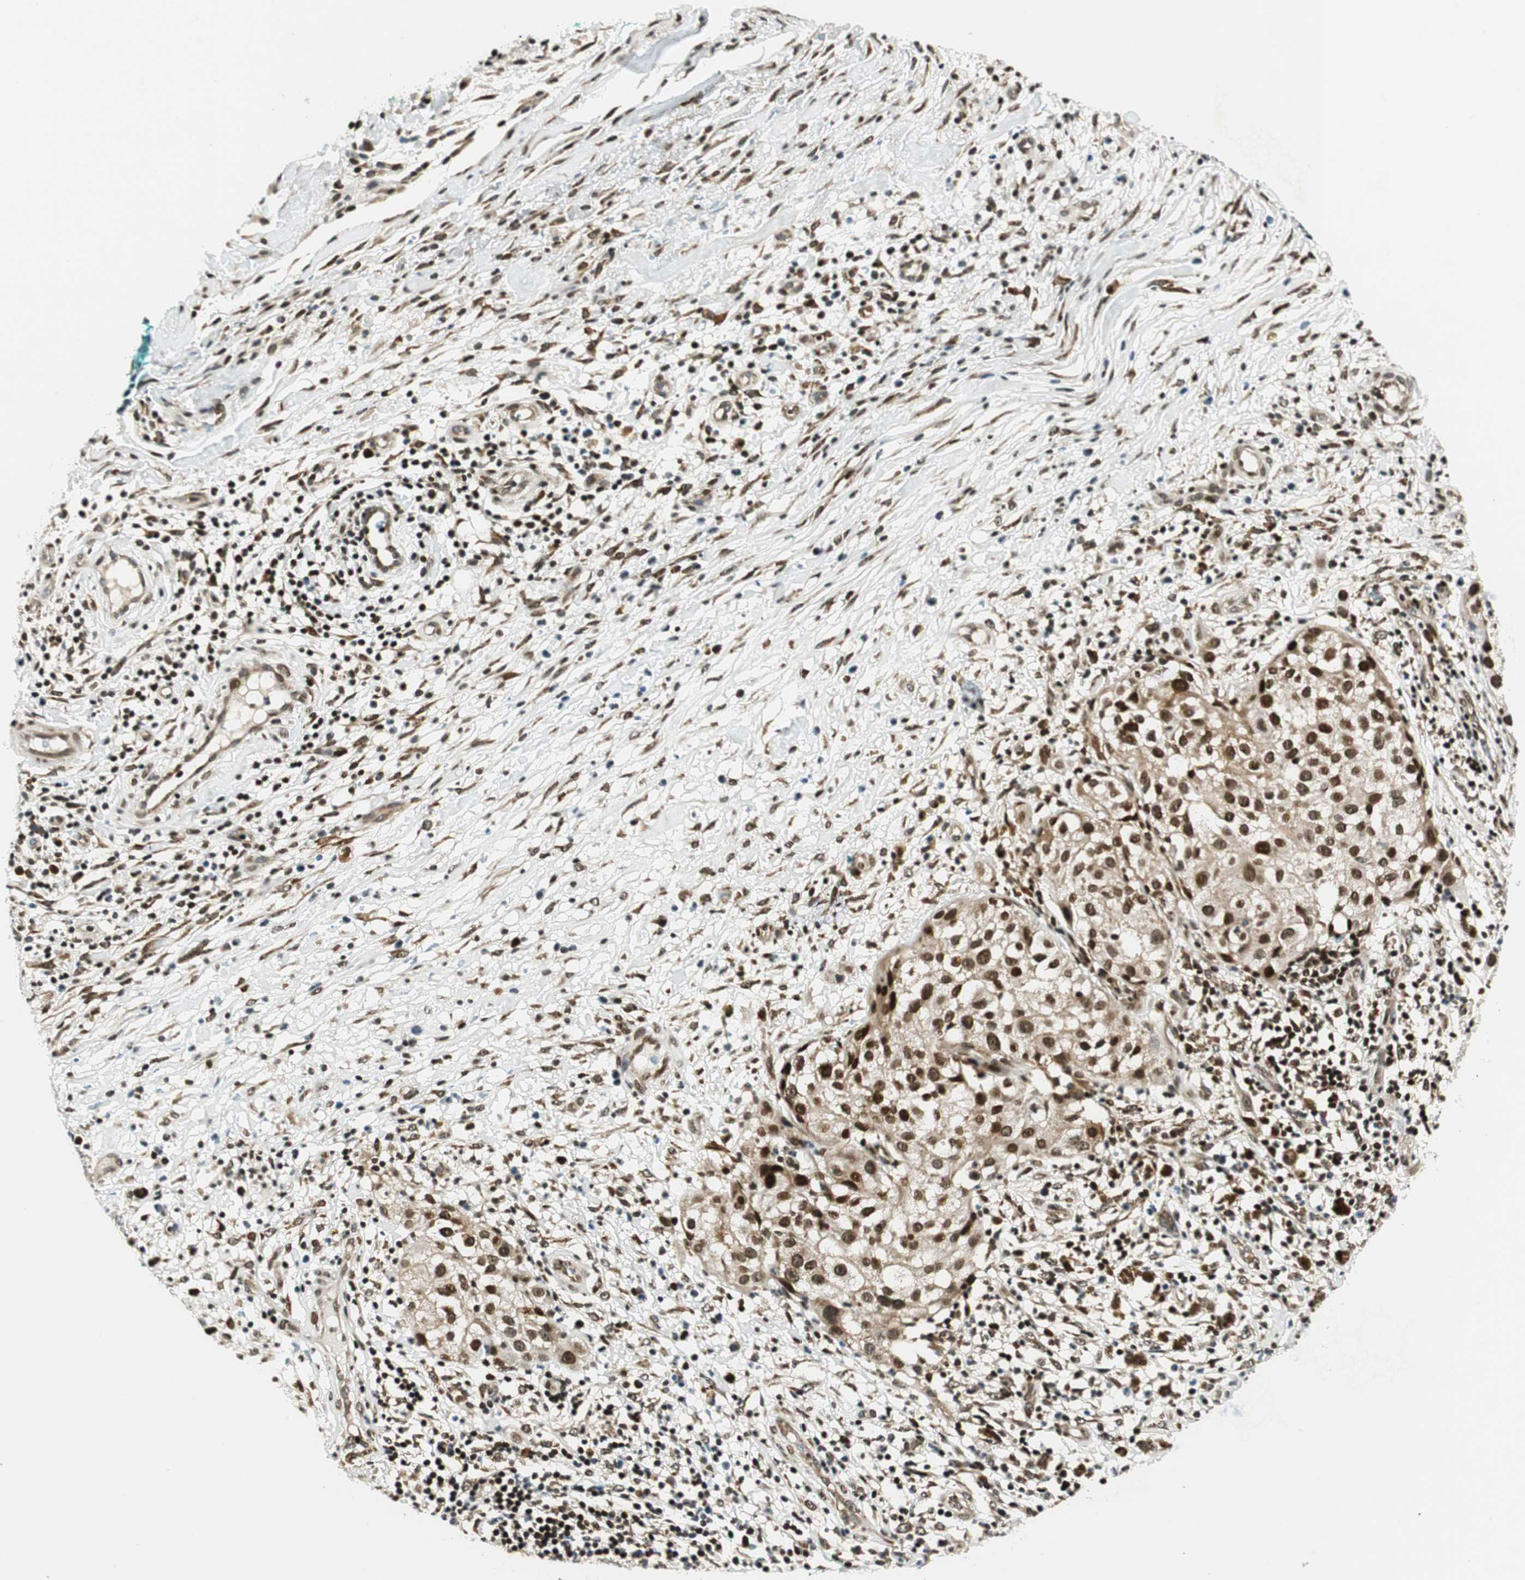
{"staining": {"intensity": "moderate", "quantity": ">75%", "location": "nuclear"}, "tissue": "melanoma", "cell_type": "Tumor cells", "image_type": "cancer", "snomed": [{"axis": "morphology", "description": "Necrosis, NOS"}, {"axis": "morphology", "description": "Malignant melanoma, NOS"}, {"axis": "topography", "description": "Skin"}], "caption": "A brown stain labels moderate nuclear positivity of a protein in human malignant melanoma tumor cells.", "gene": "RING1", "patient": {"sex": "female", "age": 87}}